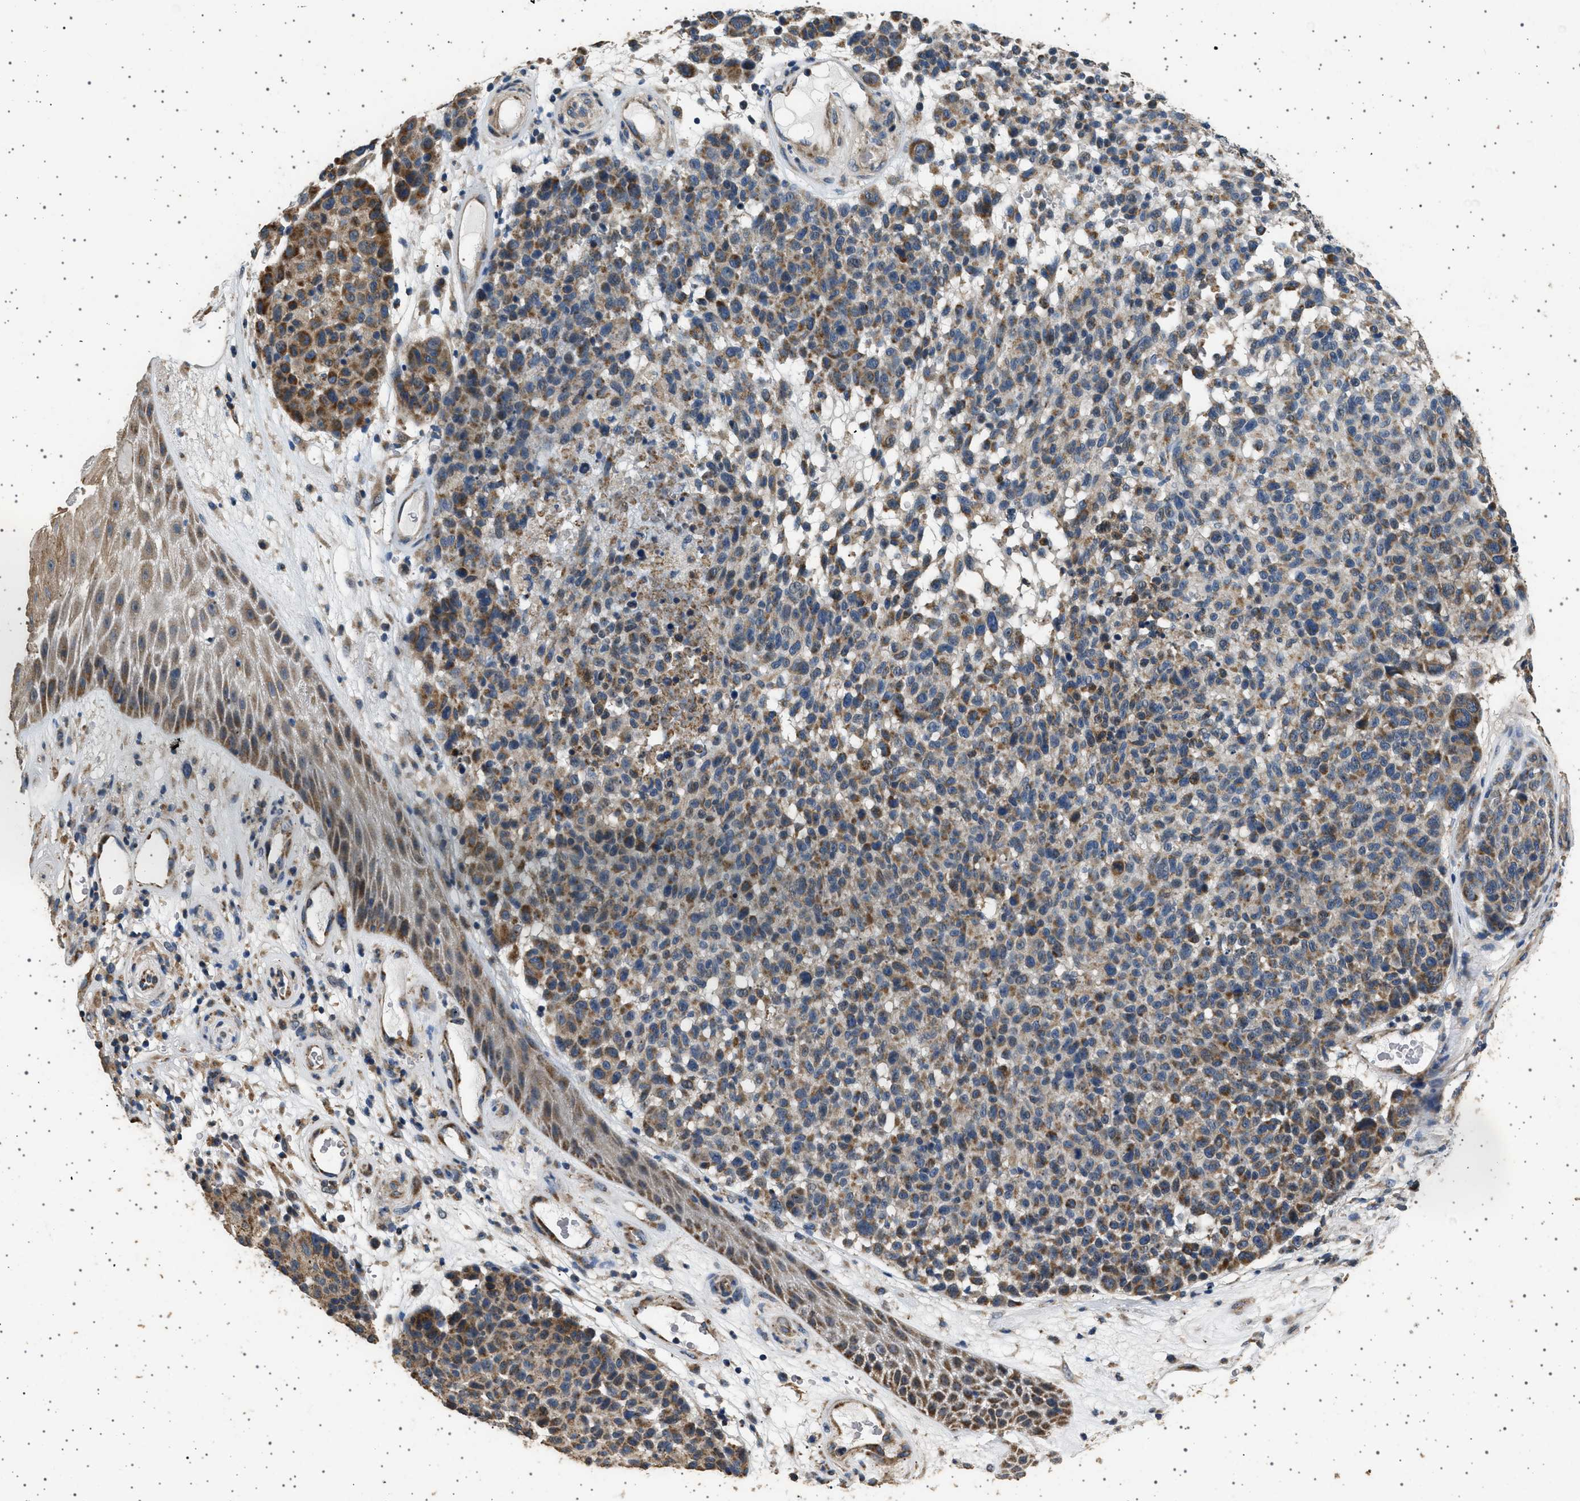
{"staining": {"intensity": "moderate", "quantity": ">75%", "location": "cytoplasmic/membranous"}, "tissue": "melanoma", "cell_type": "Tumor cells", "image_type": "cancer", "snomed": [{"axis": "morphology", "description": "Malignant melanoma, NOS"}, {"axis": "topography", "description": "Skin"}], "caption": "About >75% of tumor cells in human malignant melanoma exhibit moderate cytoplasmic/membranous protein staining as visualized by brown immunohistochemical staining.", "gene": "KCNA4", "patient": {"sex": "male", "age": 59}}